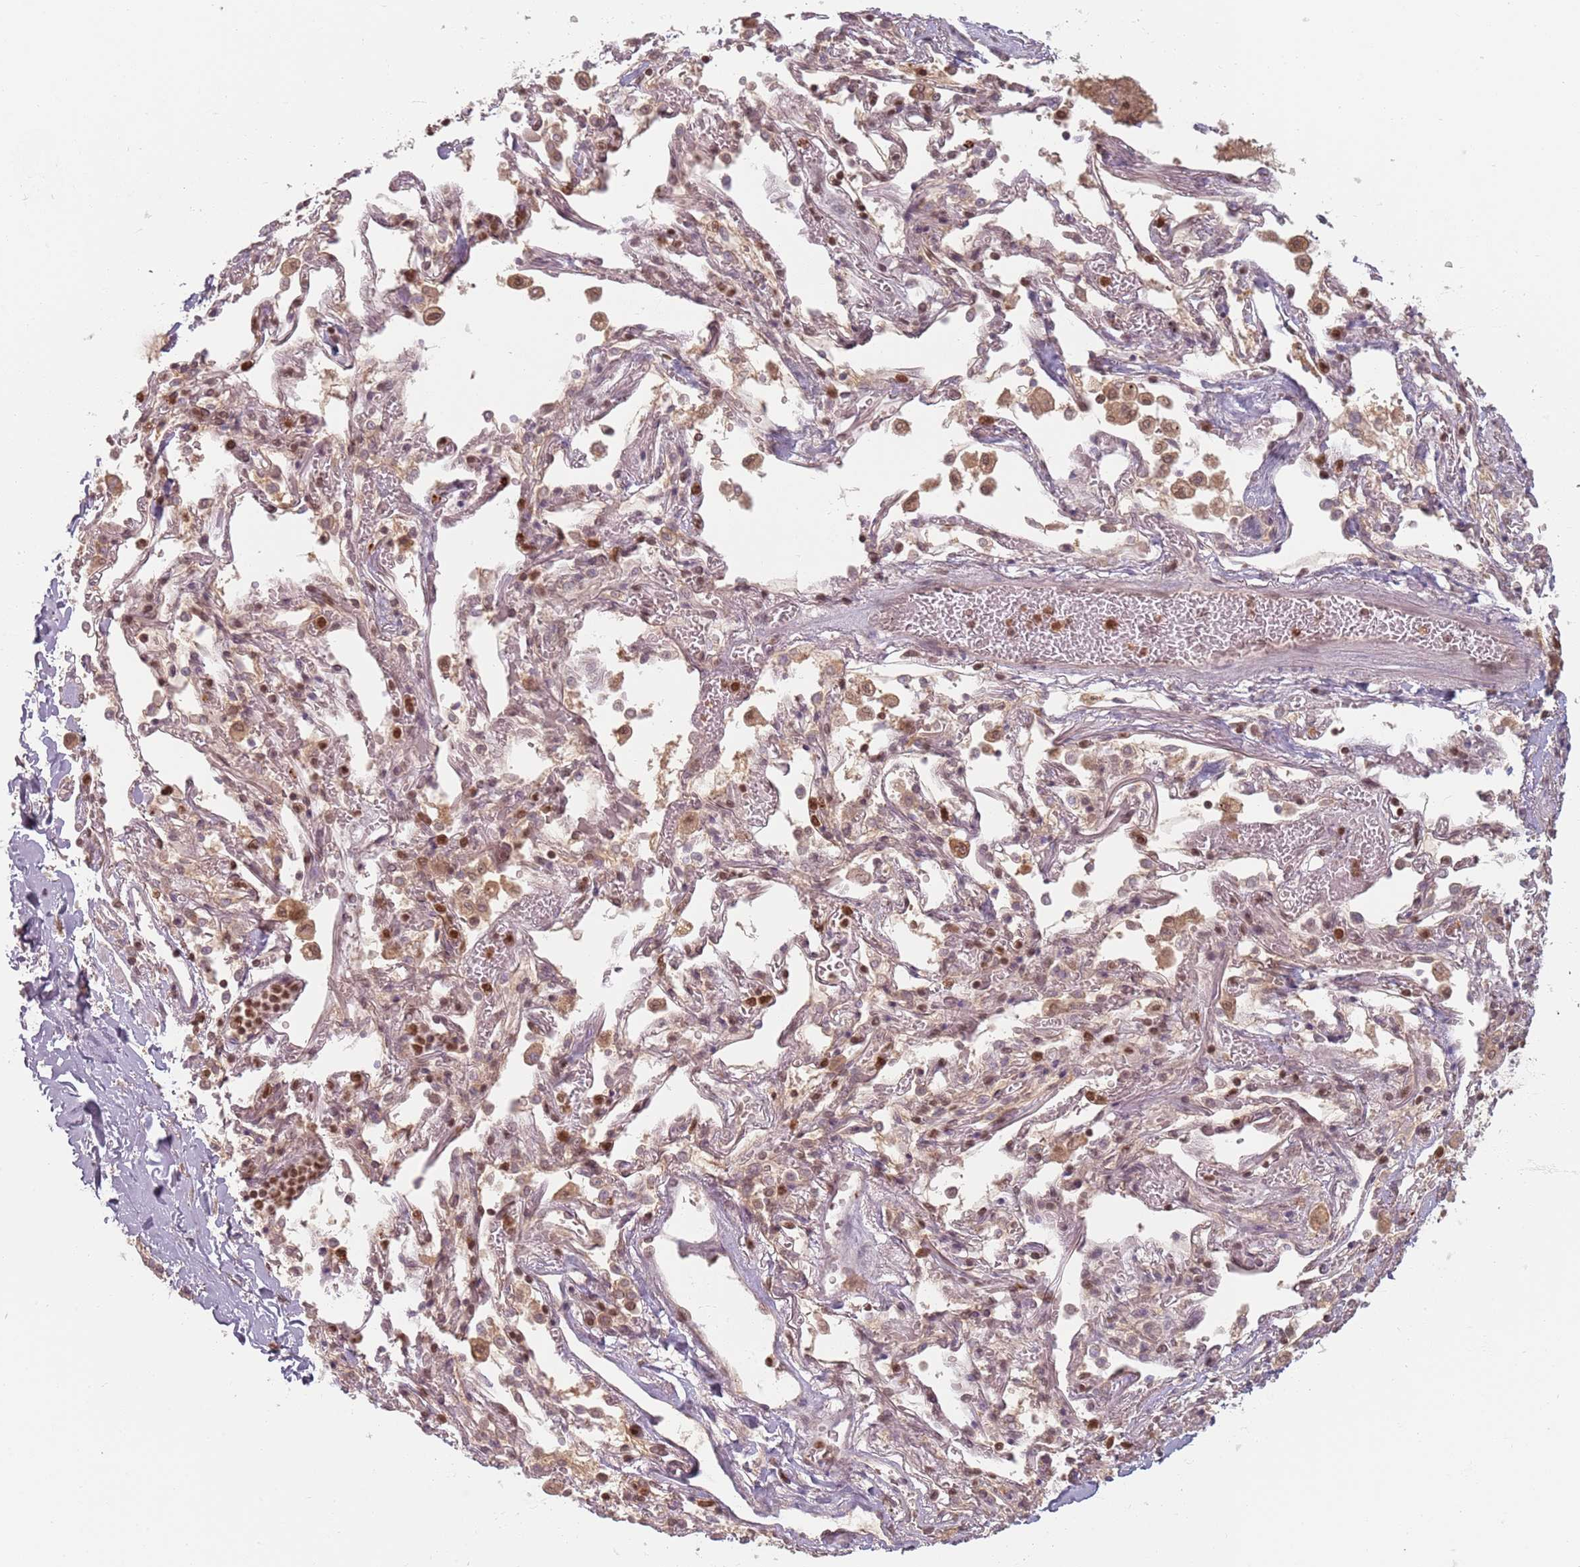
{"staining": {"intensity": "moderate", "quantity": ">75%", "location": "nuclear"}, "tissue": "adipose tissue", "cell_type": "Adipocytes", "image_type": "normal", "snomed": [{"axis": "morphology", "description": "Normal tissue, NOS"}, {"axis": "topography", "description": "Cartilage tissue"}], "caption": "Adipose tissue was stained to show a protein in brown. There is medium levels of moderate nuclear positivity in about >75% of adipocytes. Immunohistochemistry (ihc) stains the protein of interest in brown and the nuclei are stained blue.", "gene": "NUP50", "patient": {"sex": "male", "age": 73}}